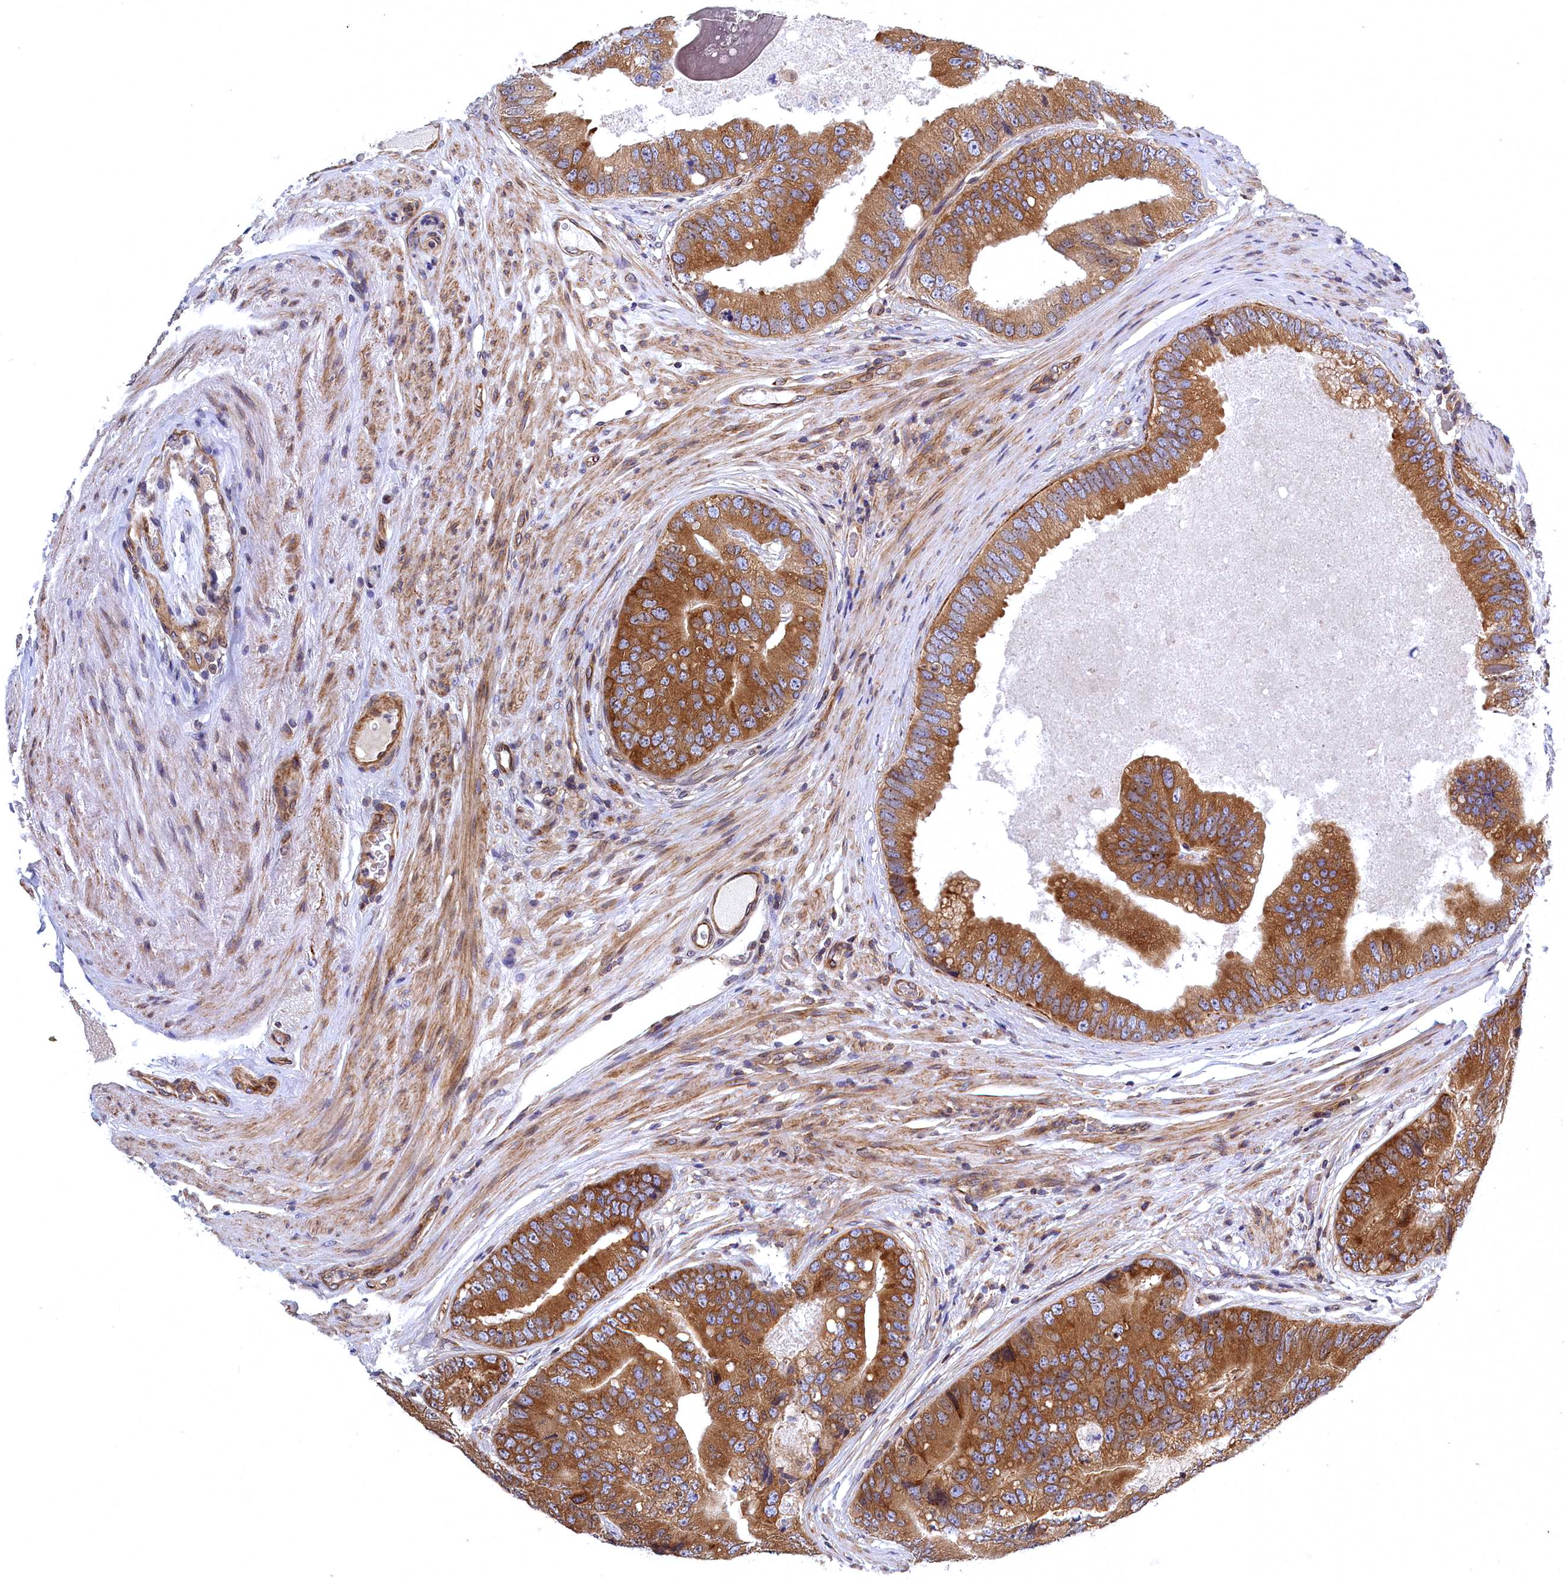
{"staining": {"intensity": "strong", "quantity": ">75%", "location": "cytoplasmic/membranous"}, "tissue": "prostate cancer", "cell_type": "Tumor cells", "image_type": "cancer", "snomed": [{"axis": "morphology", "description": "Adenocarcinoma, High grade"}, {"axis": "topography", "description": "Prostate"}], "caption": "Approximately >75% of tumor cells in adenocarcinoma (high-grade) (prostate) exhibit strong cytoplasmic/membranous protein expression as visualized by brown immunohistochemical staining.", "gene": "NAA10", "patient": {"sex": "male", "age": 70}}